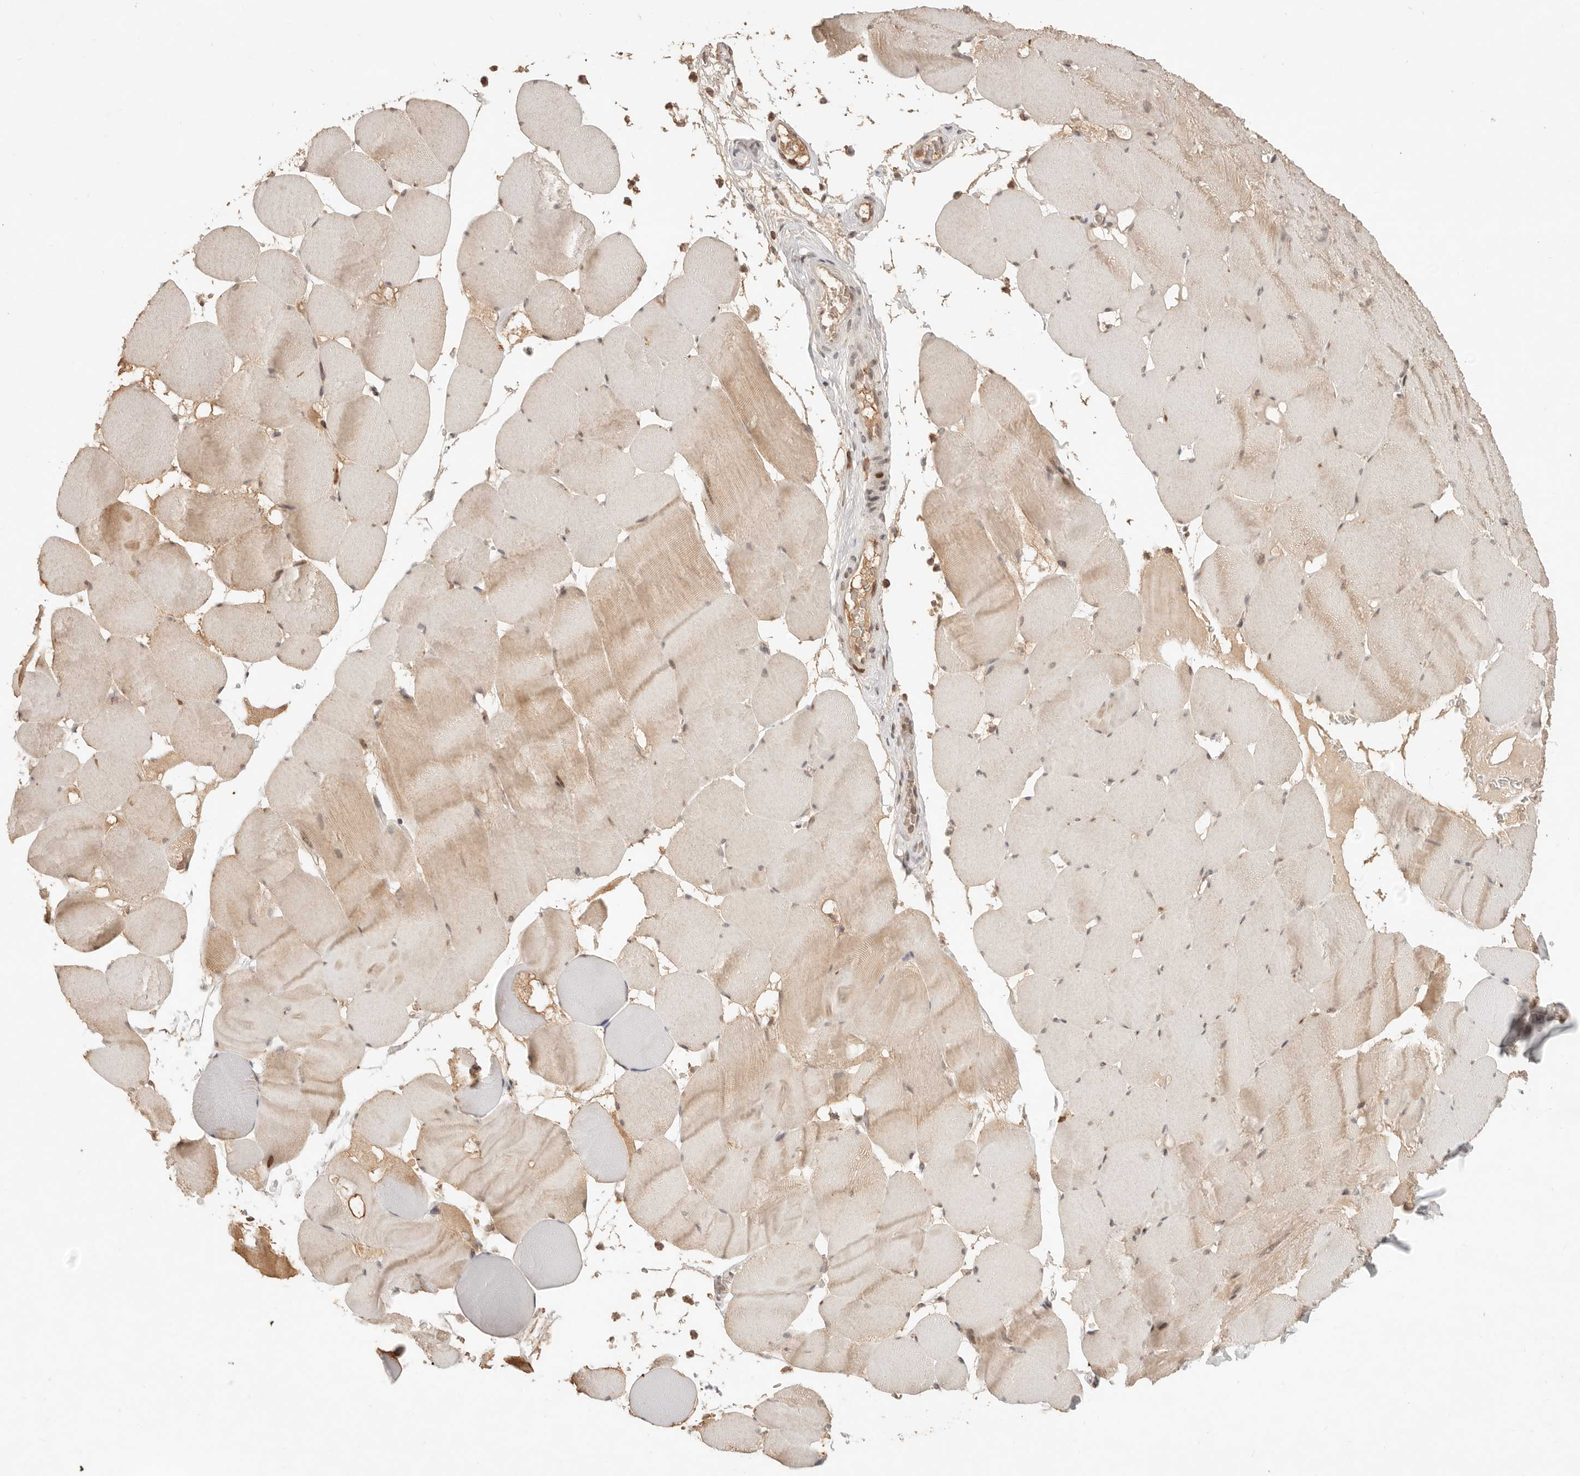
{"staining": {"intensity": "weak", "quantity": "<25%", "location": "cytoplasmic/membranous,nuclear"}, "tissue": "skeletal muscle", "cell_type": "Myocytes", "image_type": "normal", "snomed": [{"axis": "morphology", "description": "Normal tissue, NOS"}, {"axis": "topography", "description": "Skeletal muscle"}], "caption": "Skeletal muscle was stained to show a protein in brown. There is no significant staining in myocytes. (Stains: DAB (3,3'-diaminobenzidine) IHC with hematoxylin counter stain, Microscopy: brightfield microscopy at high magnification).", "gene": "NPAS2", "patient": {"sex": "male", "age": 62}}